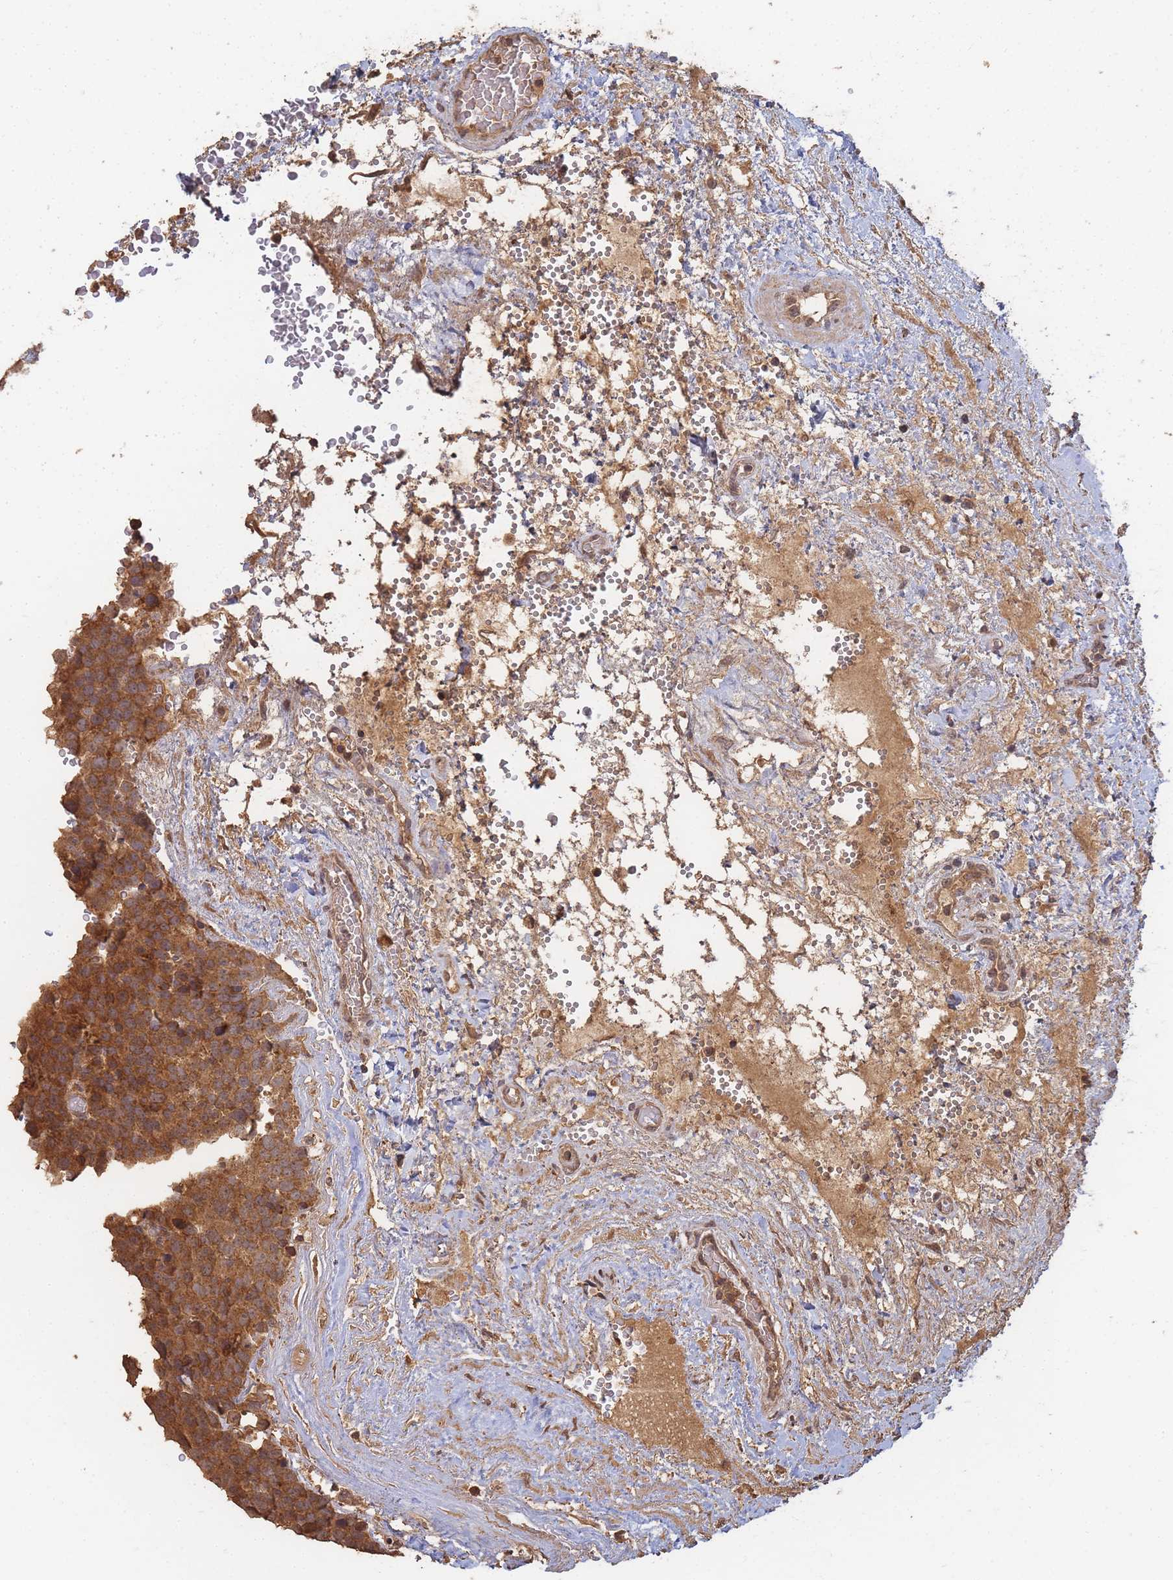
{"staining": {"intensity": "moderate", "quantity": ">75%", "location": "cytoplasmic/membranous"}, "tissue": "testis cancer", "cell_type": "Tumor cells", "image_type": "cancer", "snomed": [{"axis": "morphology", "description": "Seminoma, NOS"}, {"axis": "topography", "description": "Testis"}], "caption": "IHC micrograph of seminoma (testis) stained for a protein (brown), which reveals medium levels of moderate cytoplasmic/membranous staining in approximately >75% of tumor cells.", "gene": "ALKBH1", "patient": {"sex": "male", "age": 71}}